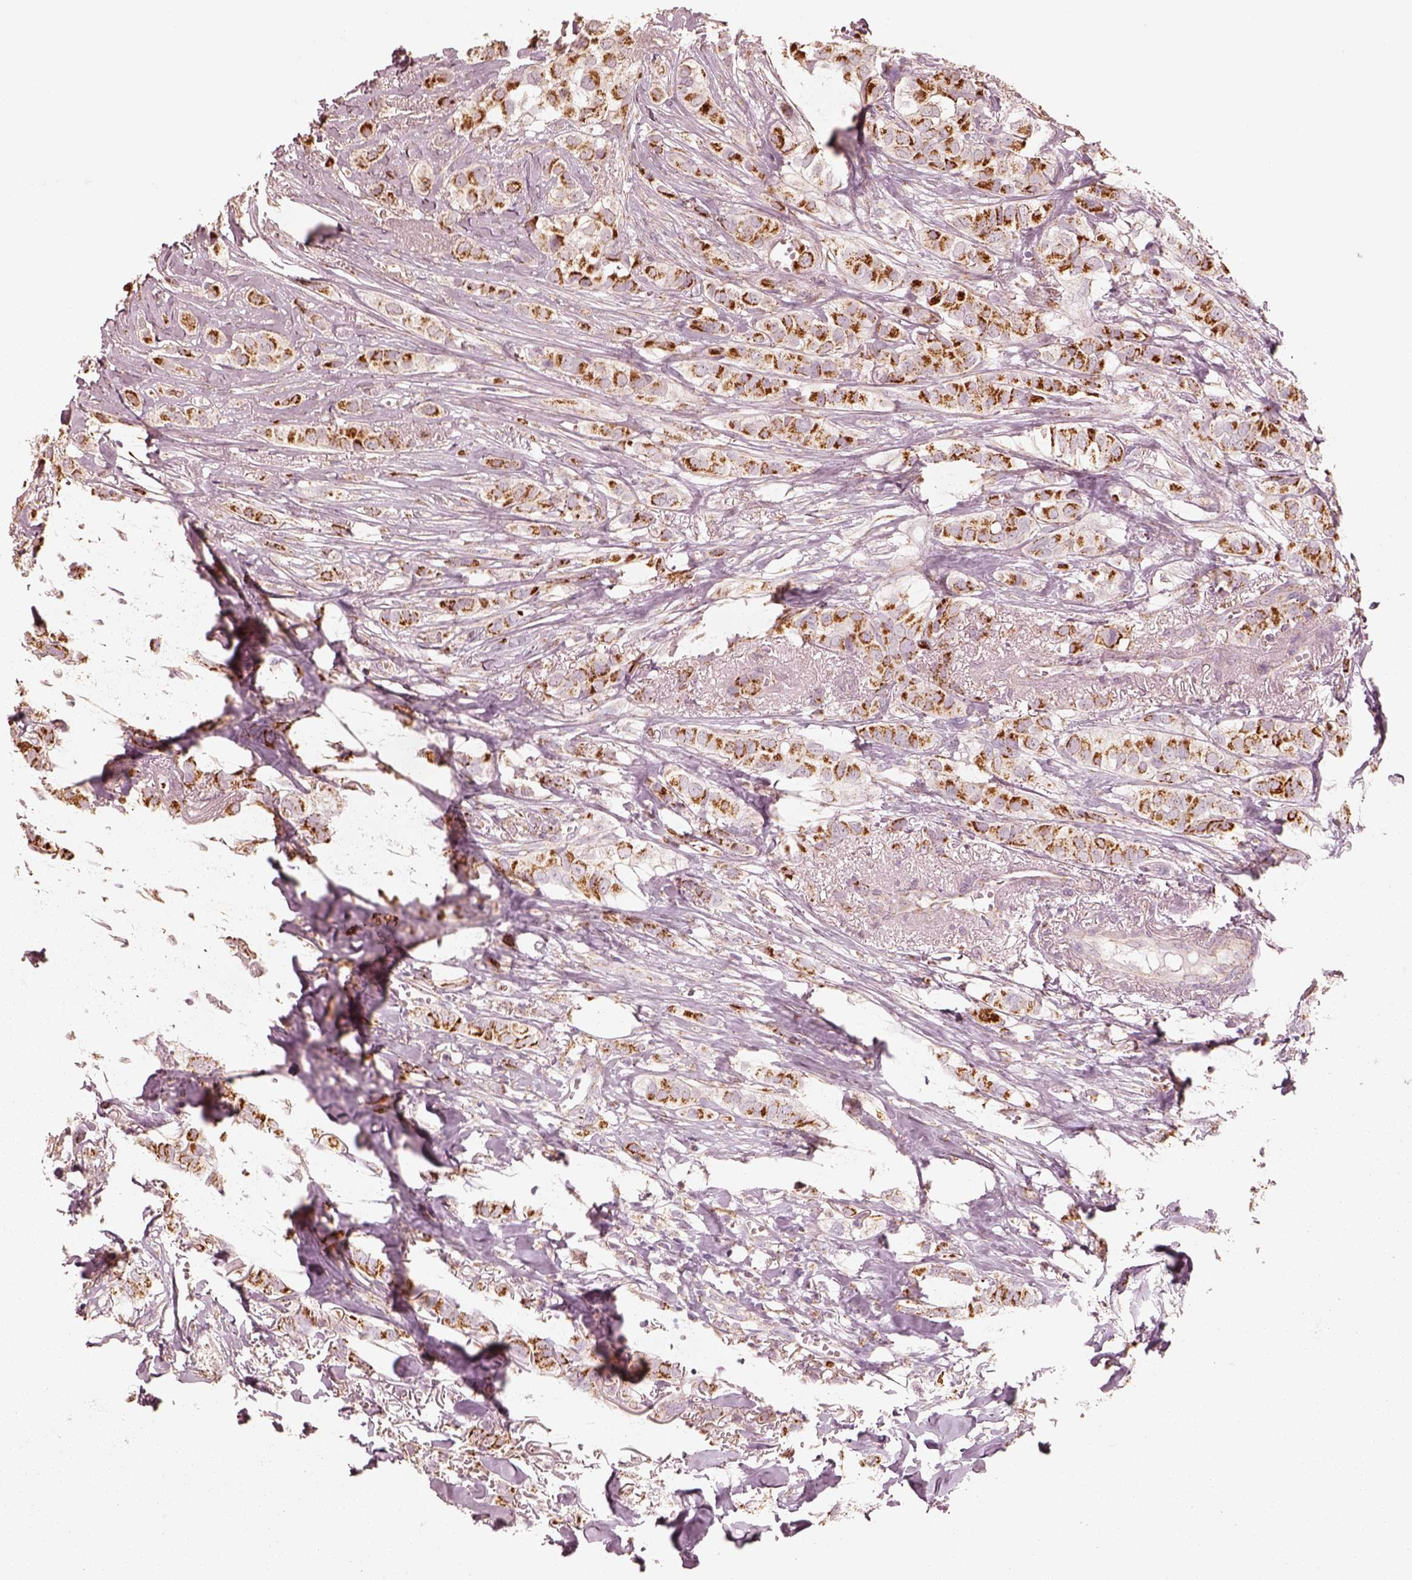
{"staining": {"intensity": "strong", "quantity": ">75%", "location": "cytoplasmic/membranous"}, "tissue": "breast cancer", "cell_type": "Tumor cells", "image_type": "cancer", "snomed": [{"axis": "morphology", "description": "Duct carcinoma"}, {"axis": "topography", "description": "Breast"}], "caption": "This photomicrograph reveals immunohistochemistry (IHC) staining of breast infiltrating ductal carcinoma, with high strong cytoplasmic/membranous positivity in approximately >75% of tumor cells.", "gene": "ENTPD6", "patient": {"sex": "female", "age": 85}}